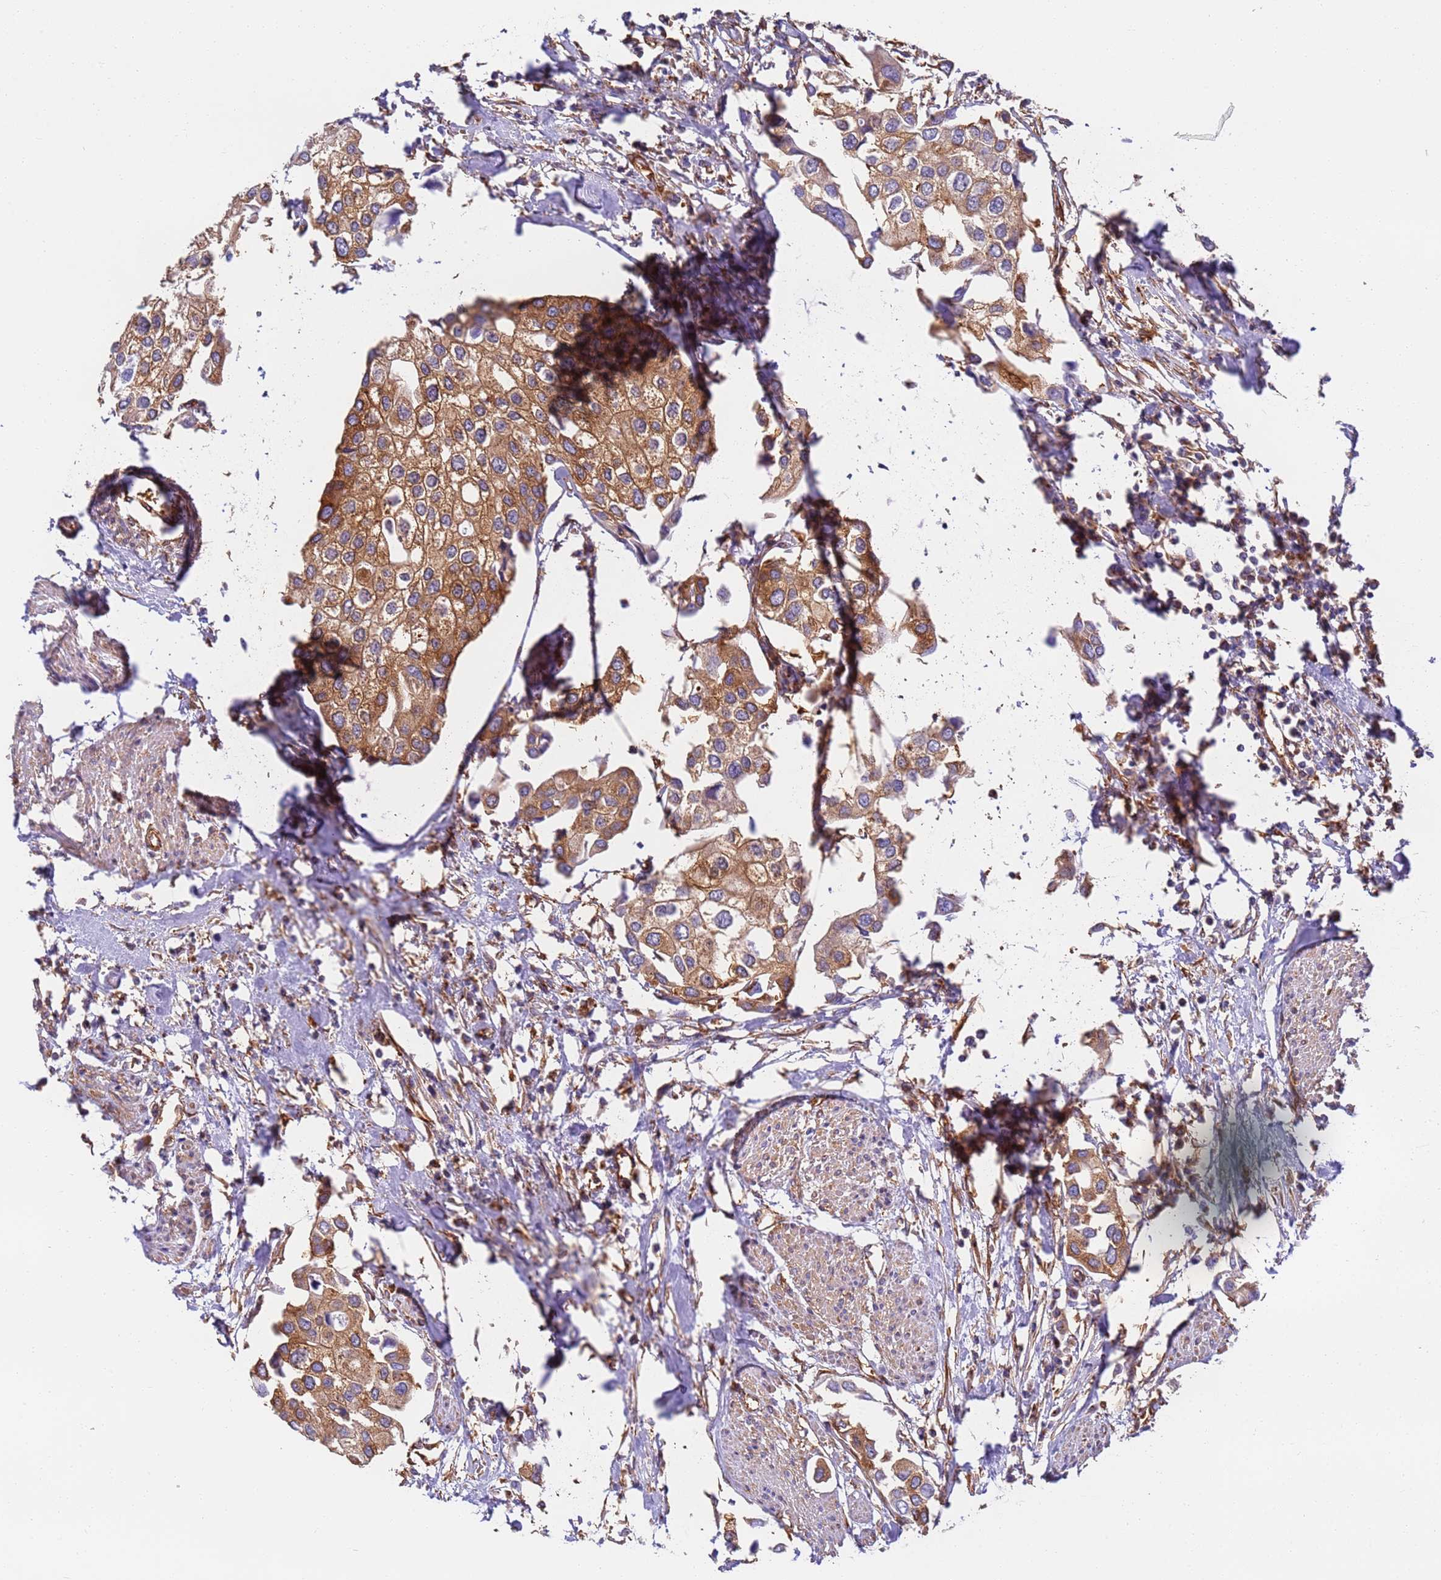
{"staining": {"intensity": "moderate", "quantity": ">75%", "location": "cytoplasmic/membranous"}, "tissue": "urothelial cancer", "cell_type": "Tumor cells", "image_type": "cancer", "snomed": [{"axis": "morphology", "description": "Urothelial carcinoma, High grade"}, {"axis": "topography", "description": "Urinary bladder"}], "caption": "This histopathology image demonstrates IHC staining of urothelial cancer, with medium moderate cytoplasmic/membranous expression in approximately >75% of tumor cells.", "gene": "DYNC1I2", "patient": {"sex": "male", "age": 64}}